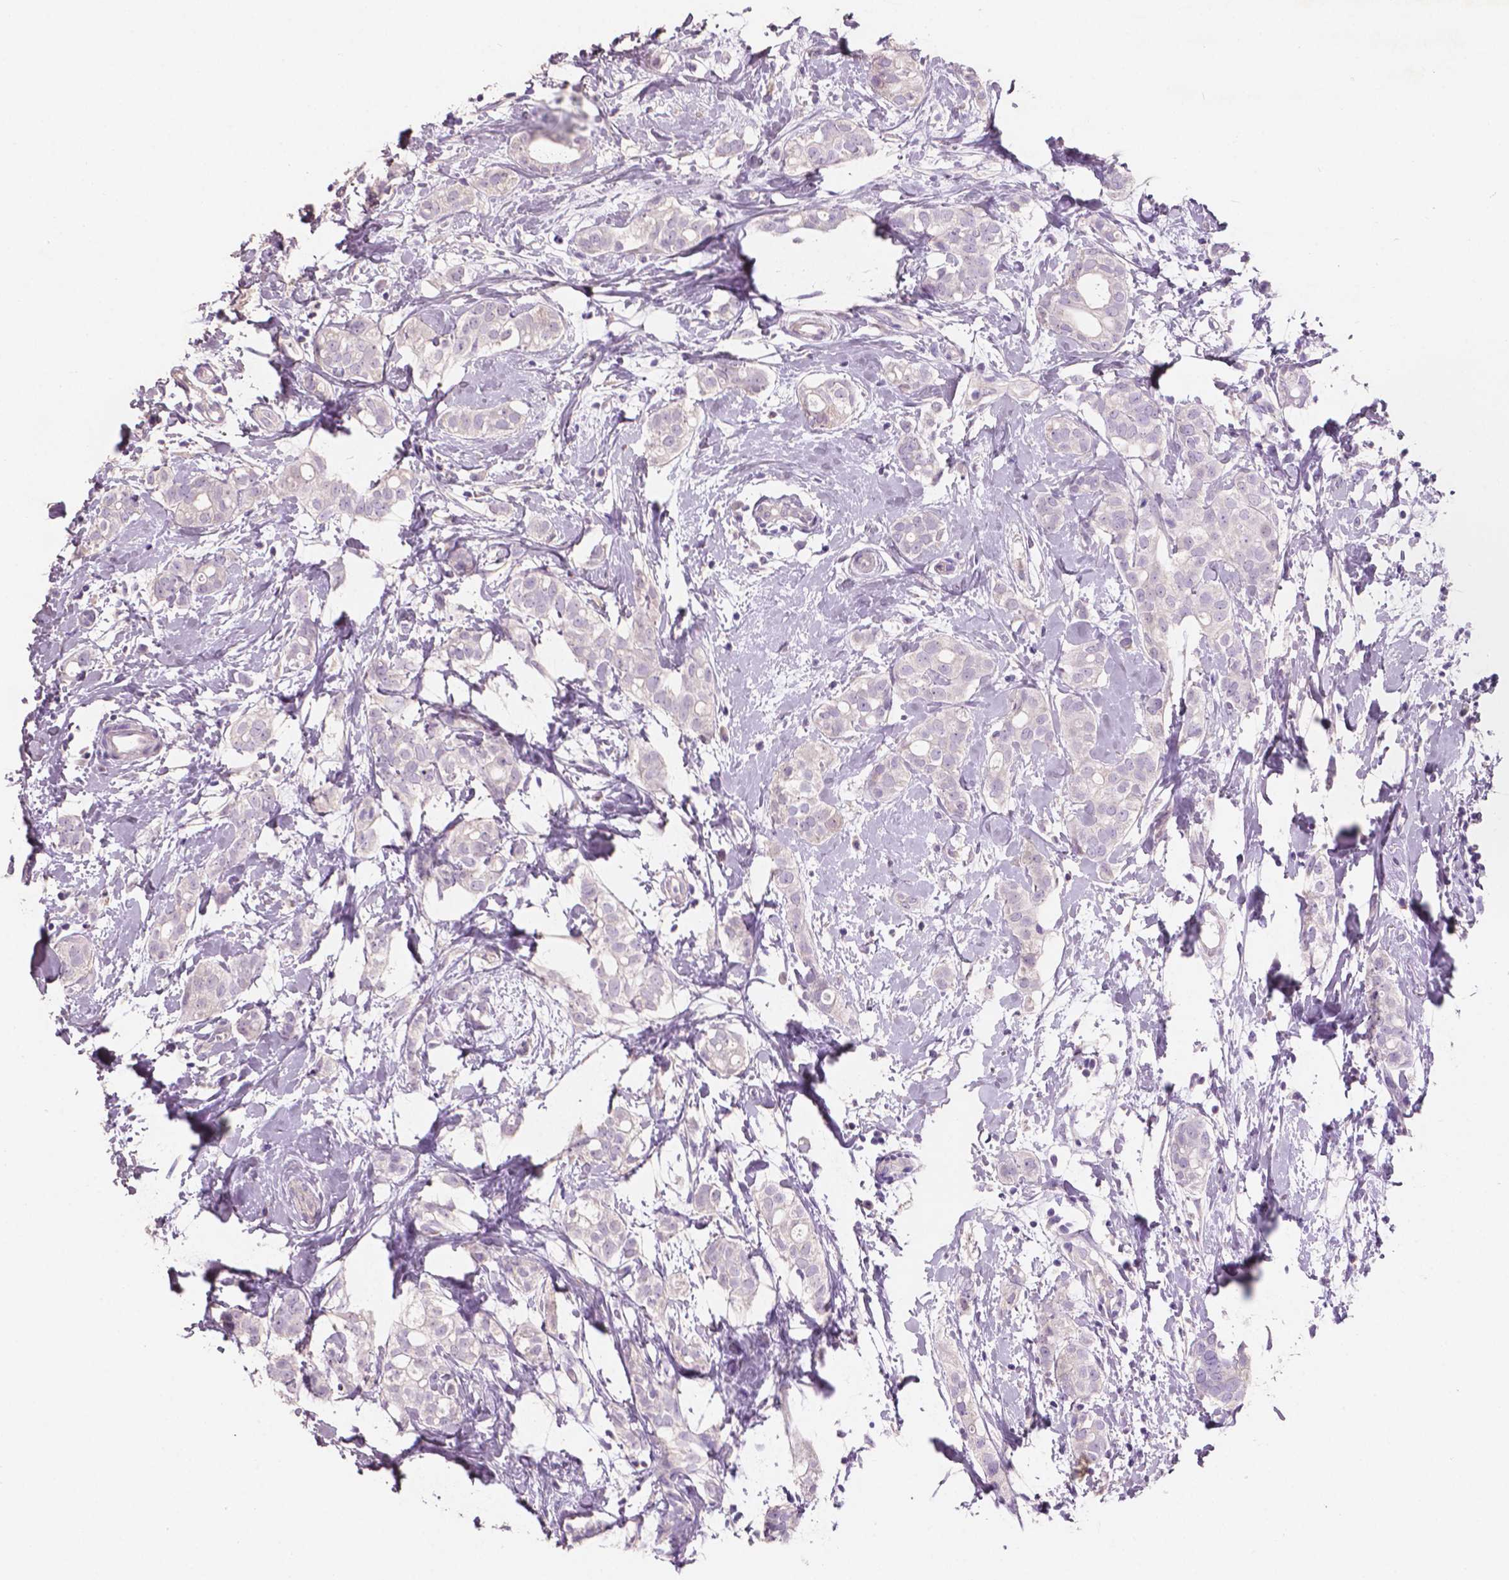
{"staining": {"intensity": "negative", "quantity": "none", "location": "none"}, "tissue": "breast cancer", "cell_type": "Tumor cells", "image_type": "cancer", "snomed": [{"axis": "morphology", "description": "Duct carcinoma"}, {"axis": "topography", "description": "Breast"}], "caption": "Tumor cells show no significant protein positivity in breast cancer.", "gene": "SBSN", "patient": {"sex": "female", "age": 40}}